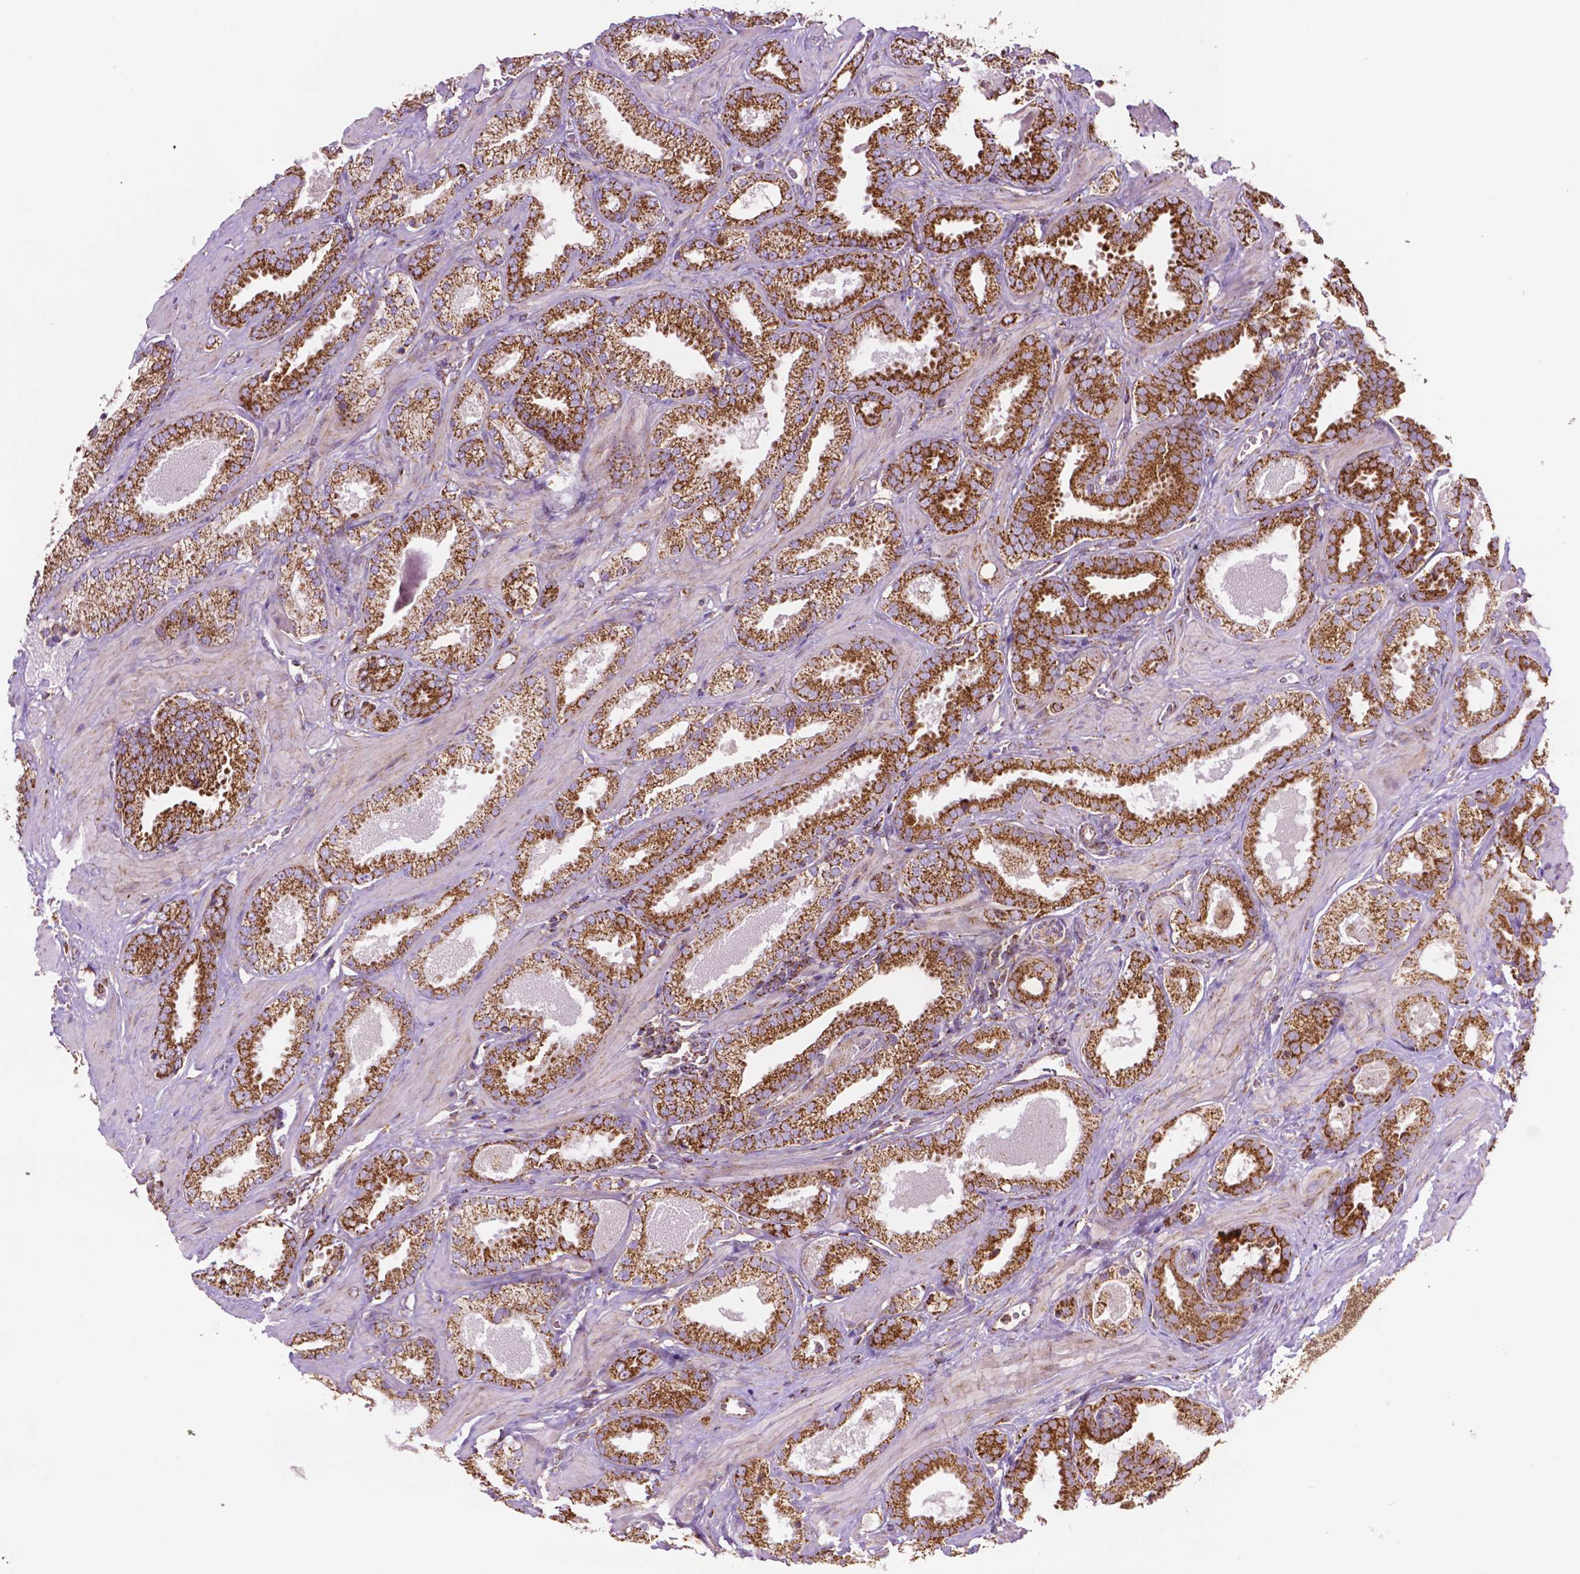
{"staining": {"intensity": "strong", "quantity": ">75%", "location": "cytoplasmic/membranous"}, "tissue": "prostate cancer", "cell_type": "Tumor cells", "image_type": "cancer", "snomed": [{"axis": "morphology", "description": "Adenocarcinoma, Low grade"}, {"axis": "topography", "description": "Prostate"}], "caption": "Protein expression analysis of prostate low-grade adenocarcinoma exhibits strong cytoplasmic/membranous expression in approximately >75% of tumor cells.", "gene": "ILVBL", "patient": {"sex": "male", "age": 62}}